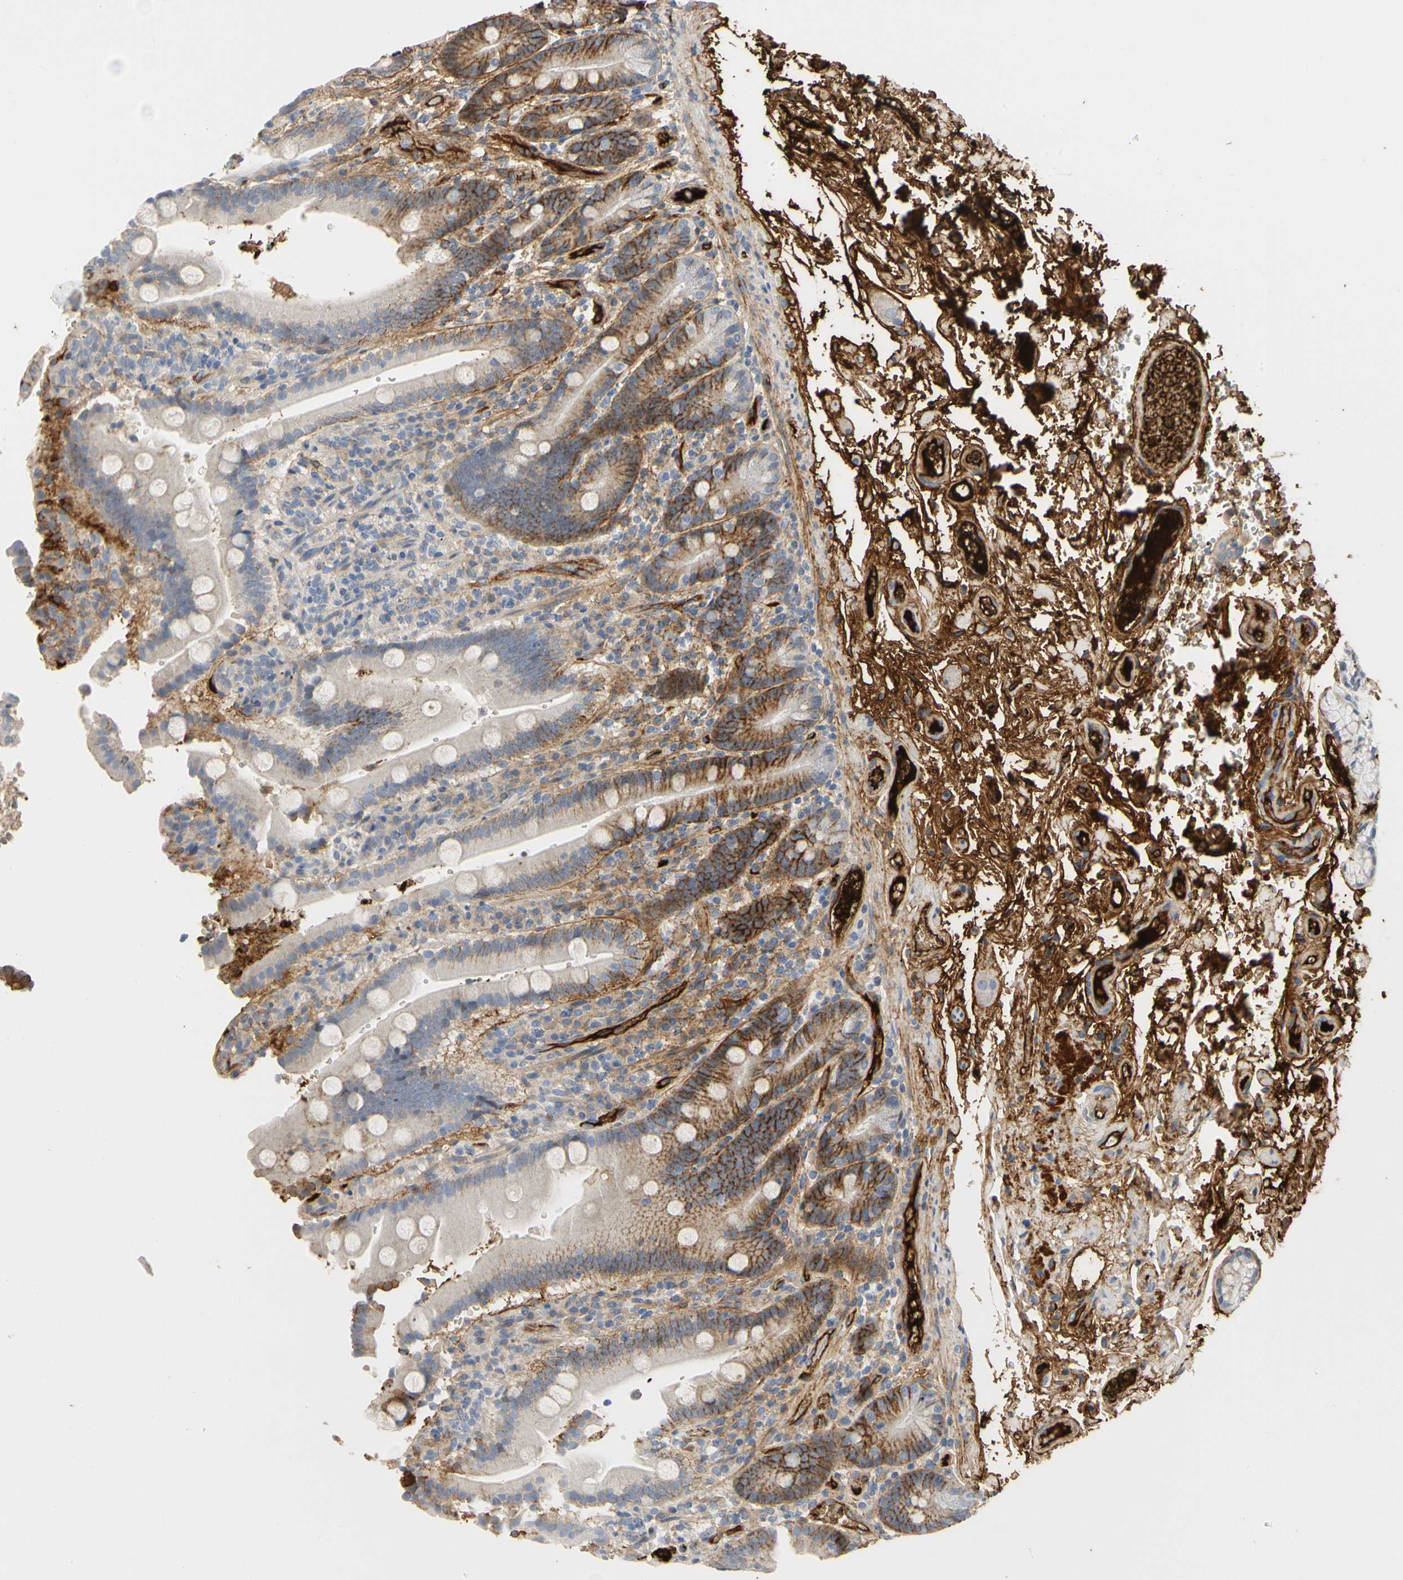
{"staining": {"intensity": "moderate", "quantity": "25%-75%", "location": "cytoplasmic/membranous"}, "tissue": "duodenum", "cell_type": "Glandular cells", "image_type": "normal", "snomed": [{"axis": "morphology", "description": "Normal tissue, NOS"}, {"axis": "topography", "description": "Small intestine, NOS"}], "caption": "Immunohistochemical staining of unremarkable duodenum demonstrates moderate cytoplasmic/membranous protein positivity in approximately 25%-75% of glandular cells. Using DAB (brown) and hematoxylin (blue) stains, captured at high magnification using brightfield microscopy.", "gene": "FGB", "patient": {"sex": "female", "age": 71}}